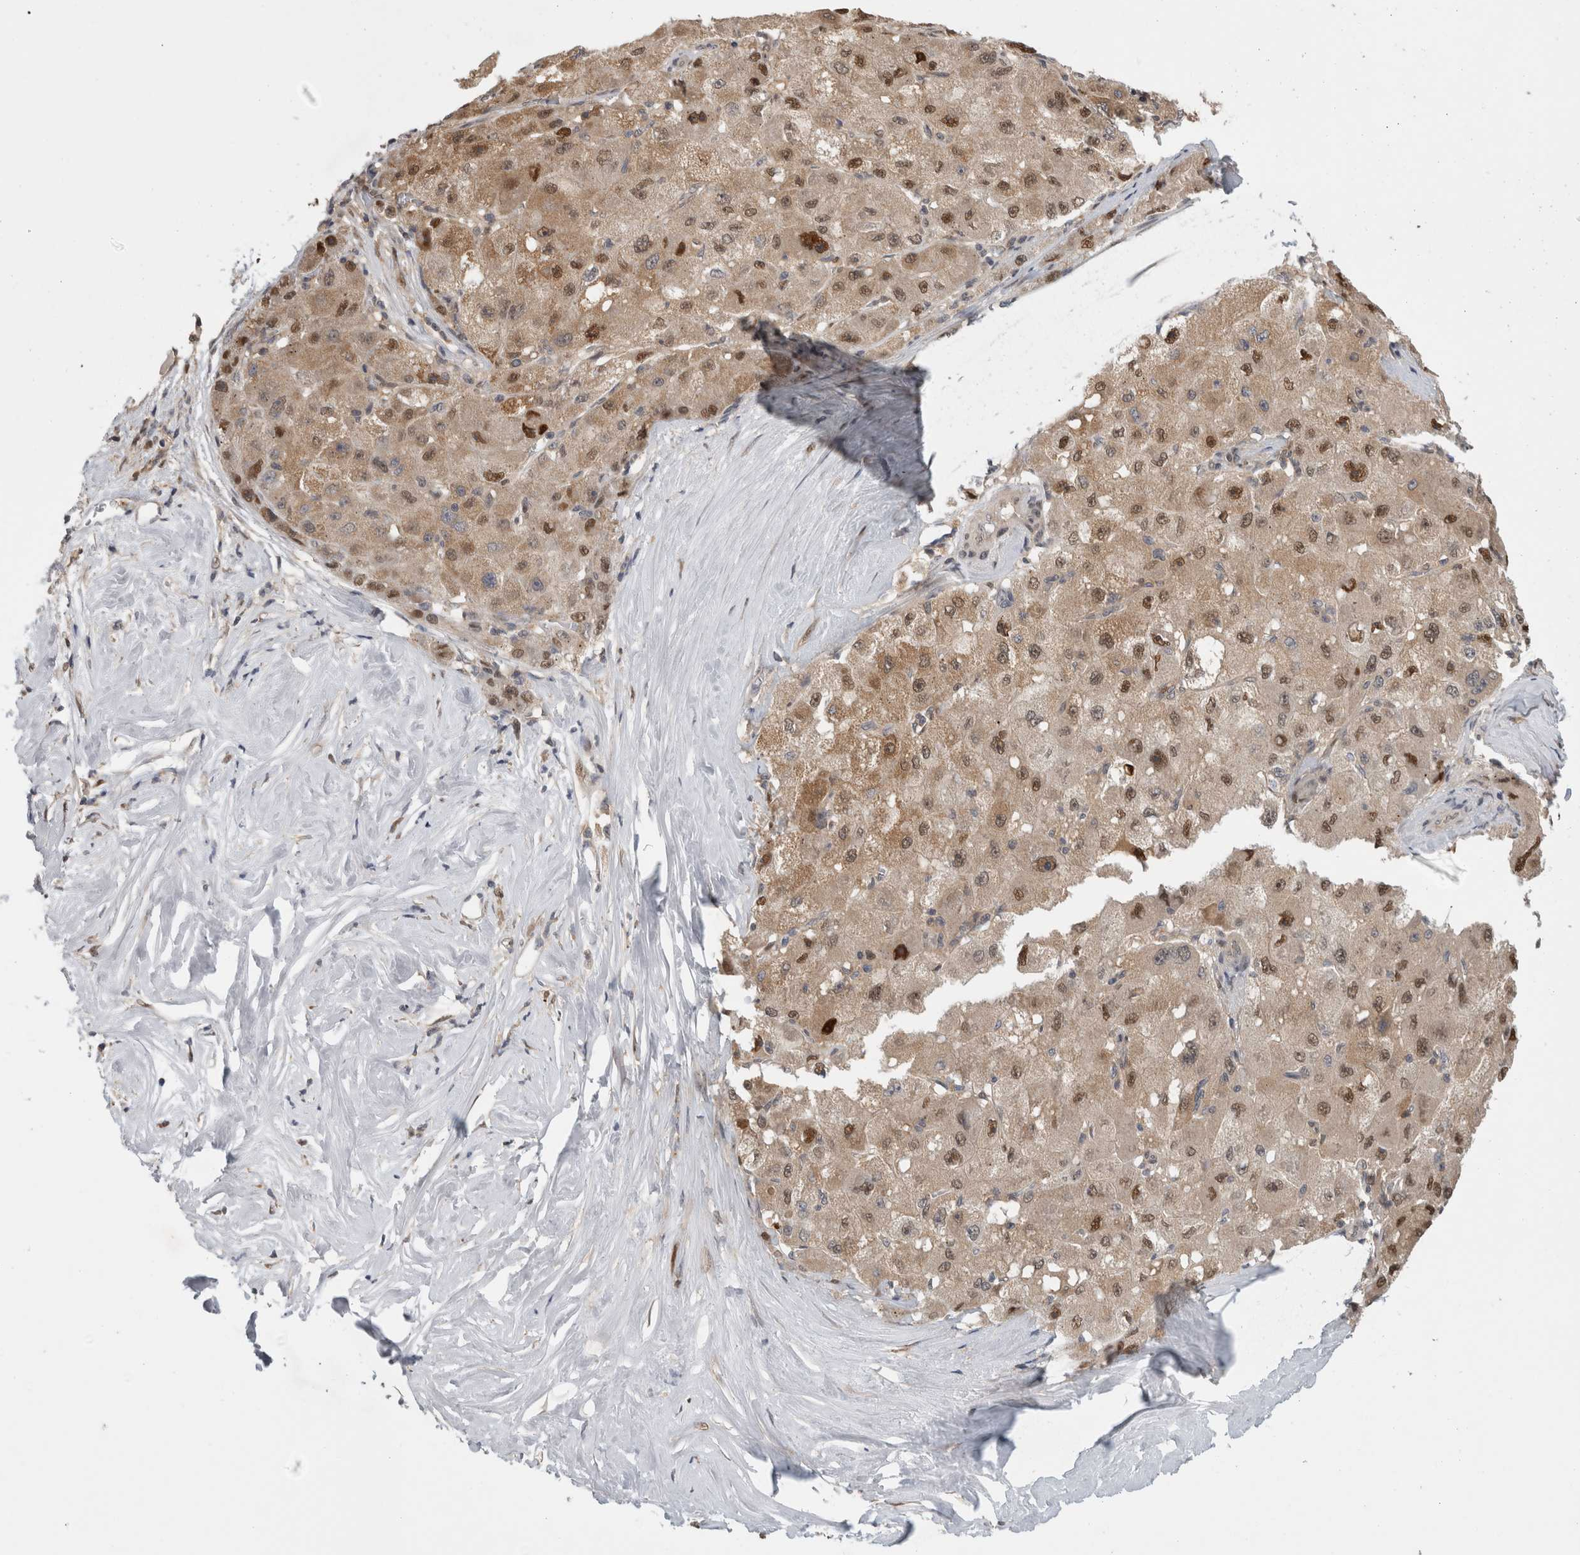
{"staining": {"intensity": "moderate", "quantity": ">75%", "location": "cytoplasmic/membranous,nuclear"}, "tissue": "liver cancer", "cell_type": "Tumor cells", "image_type": "cancer", "snomed": [{"axis": "morphology", "description": "Carcinoma, Hepatocellular, NOS"}, {"axis": "topography", "description": "Liver"}], "caption": "Tumor cells exhibit moderate cytoplasmic/membranous and nuclear expression in about >75% of cells in hepatocellular carcinoma (liver). The staining was performed using DAB to visualize the protein expression in brown, while the nuclei were stained in blue with hematoxylin (Magnification: 20x).", "gene": "PIGP", "patient": {"sex": "male", "age": 80}}